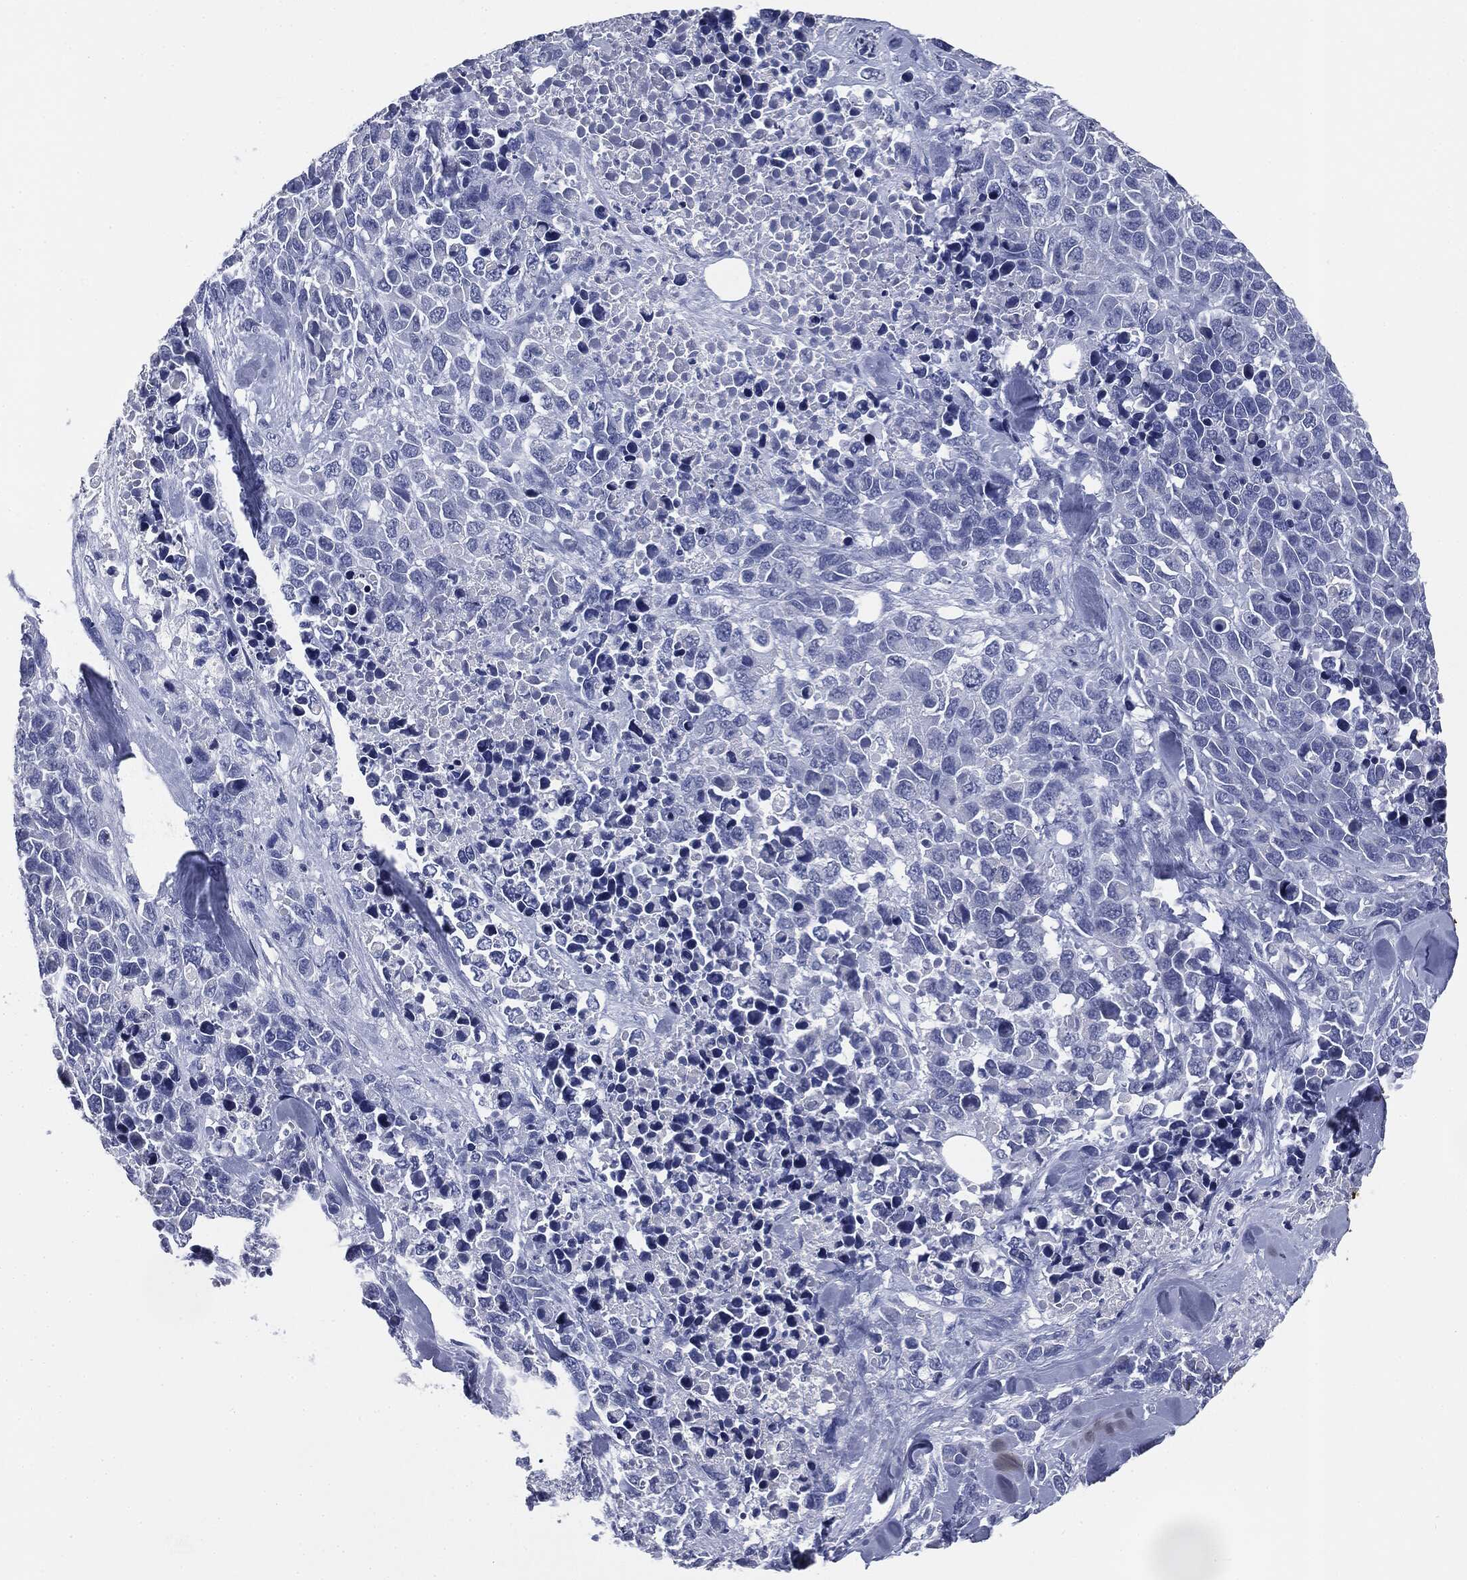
{"staining": {"intensity": "negative", "quantity": "none", "location": "none"}, "tissue": "melanoma", "cell_type": "Tumor cells", "image_type": "cancer", "snomed": [{"axis": "morphology", "description": "Malignant melanoma, Metastatic site"}, {"axis": "topography", "description": "Skin"}], "caption": "The photomicrograph displays no significant expression in tumor cells of melanoma.", "gene": "ATP2A1", "patient": {"sex": "male", "age": 84}}